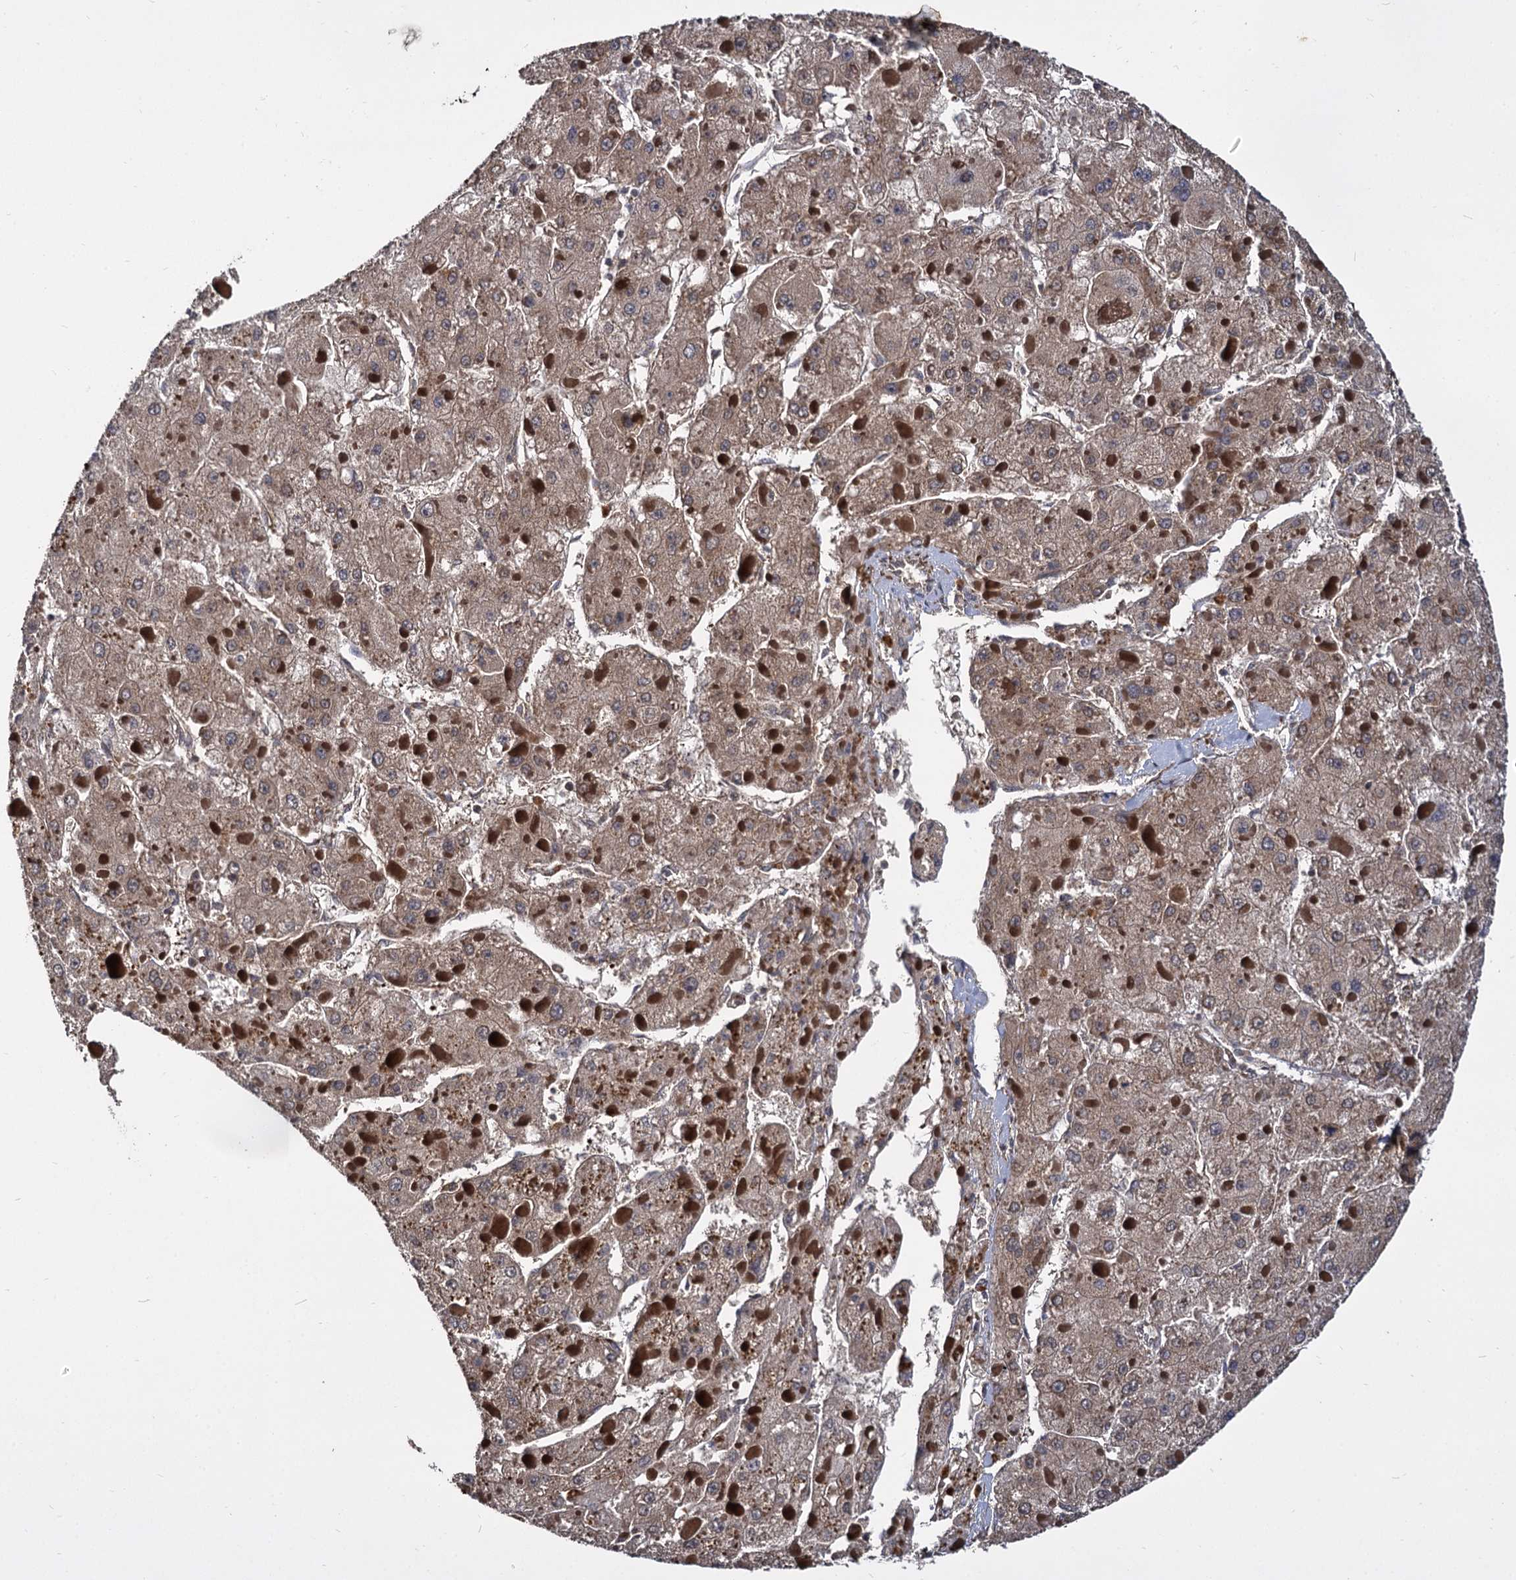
{"staining": {"intensity": "weak", "quantity": ">75%", "location": "cytoplasmic/membranous"}, "tissue": "liver cancer", "cell_type": "Tumor cells", "image_type": "cancer", "snomed": [{"axis": "morphology", "description": "Carcinoma, Hepatocellular, NOS"}, {"axis": "topography", "description": "Liver"}], "caption": "High-magnification brightfield microscopy of liver hepatocellular carcinoma stained with DAB (brown) and counterstained with hematoxylin (blue). tumor cells exhibit weak cytoplasmic/membranous expression is appreciated in about>75% of cells. (DAB IHC with brightfield microscopy, high magnification).", "gene": "INPPL1", "patient": {"sex": "female", "age": 73}}